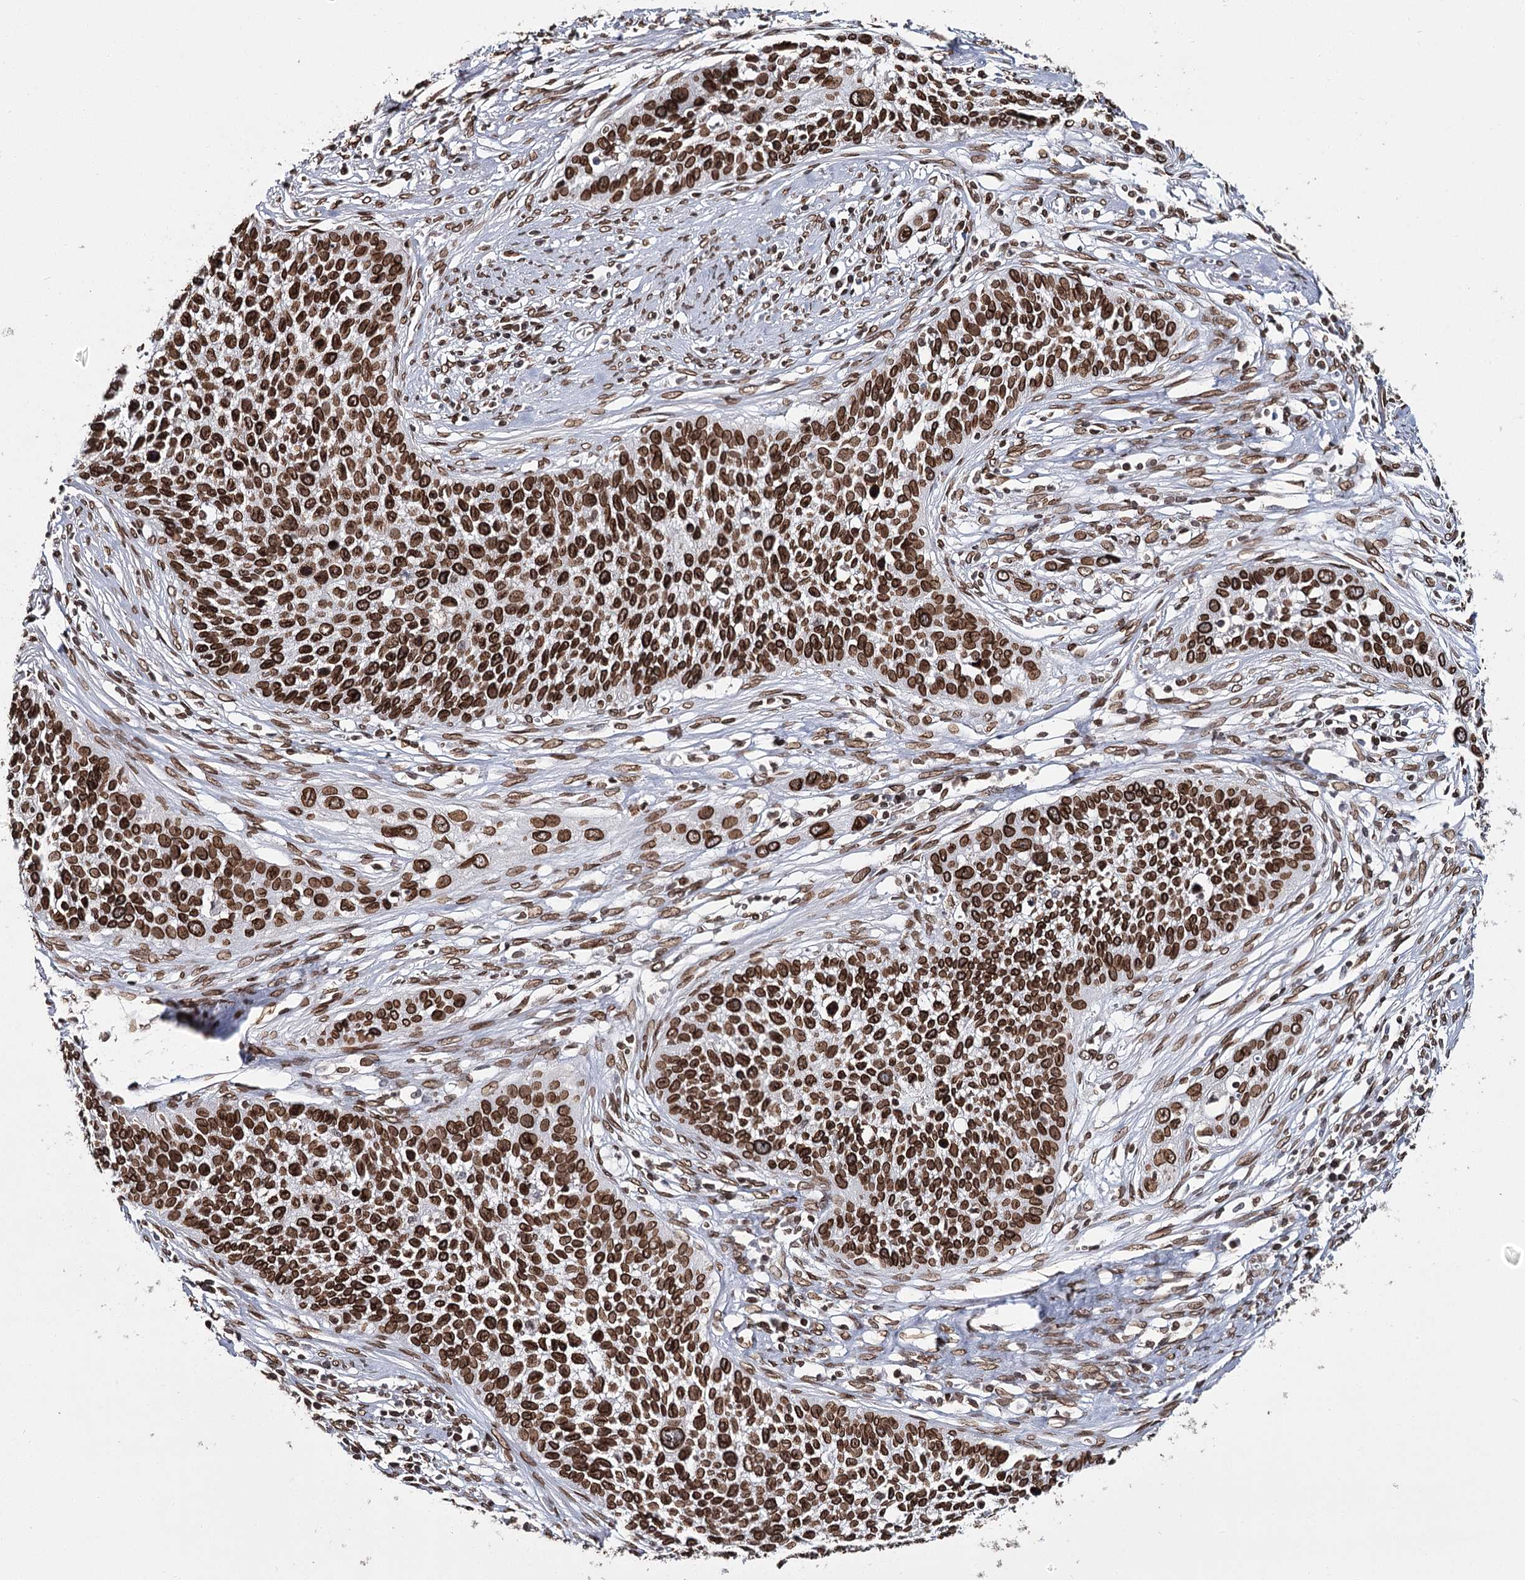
{"staining": {"intensity": "strong", "quantity": ">75%", "location": "cytoplasmic/membranous,nuclear"}, "tissue": "cervical cancer", "cell_type": "Tumor cells", "image_type": "cancer", "snomed": [{"axis": "morphology", "description": "Squamous cell carcinoma, NOS"}, {"axis": "topography", "description": "Cervix"}], "caption": "Cervical cancer (squamous cell carcinoma) stained with a brown dye demonstrates strong cytoplasmic/membranous and nuclear positive staining in about >75% of tumor cells.", "gene": "KIAA0930", "patient": {"sex": "female", "age": 34}}